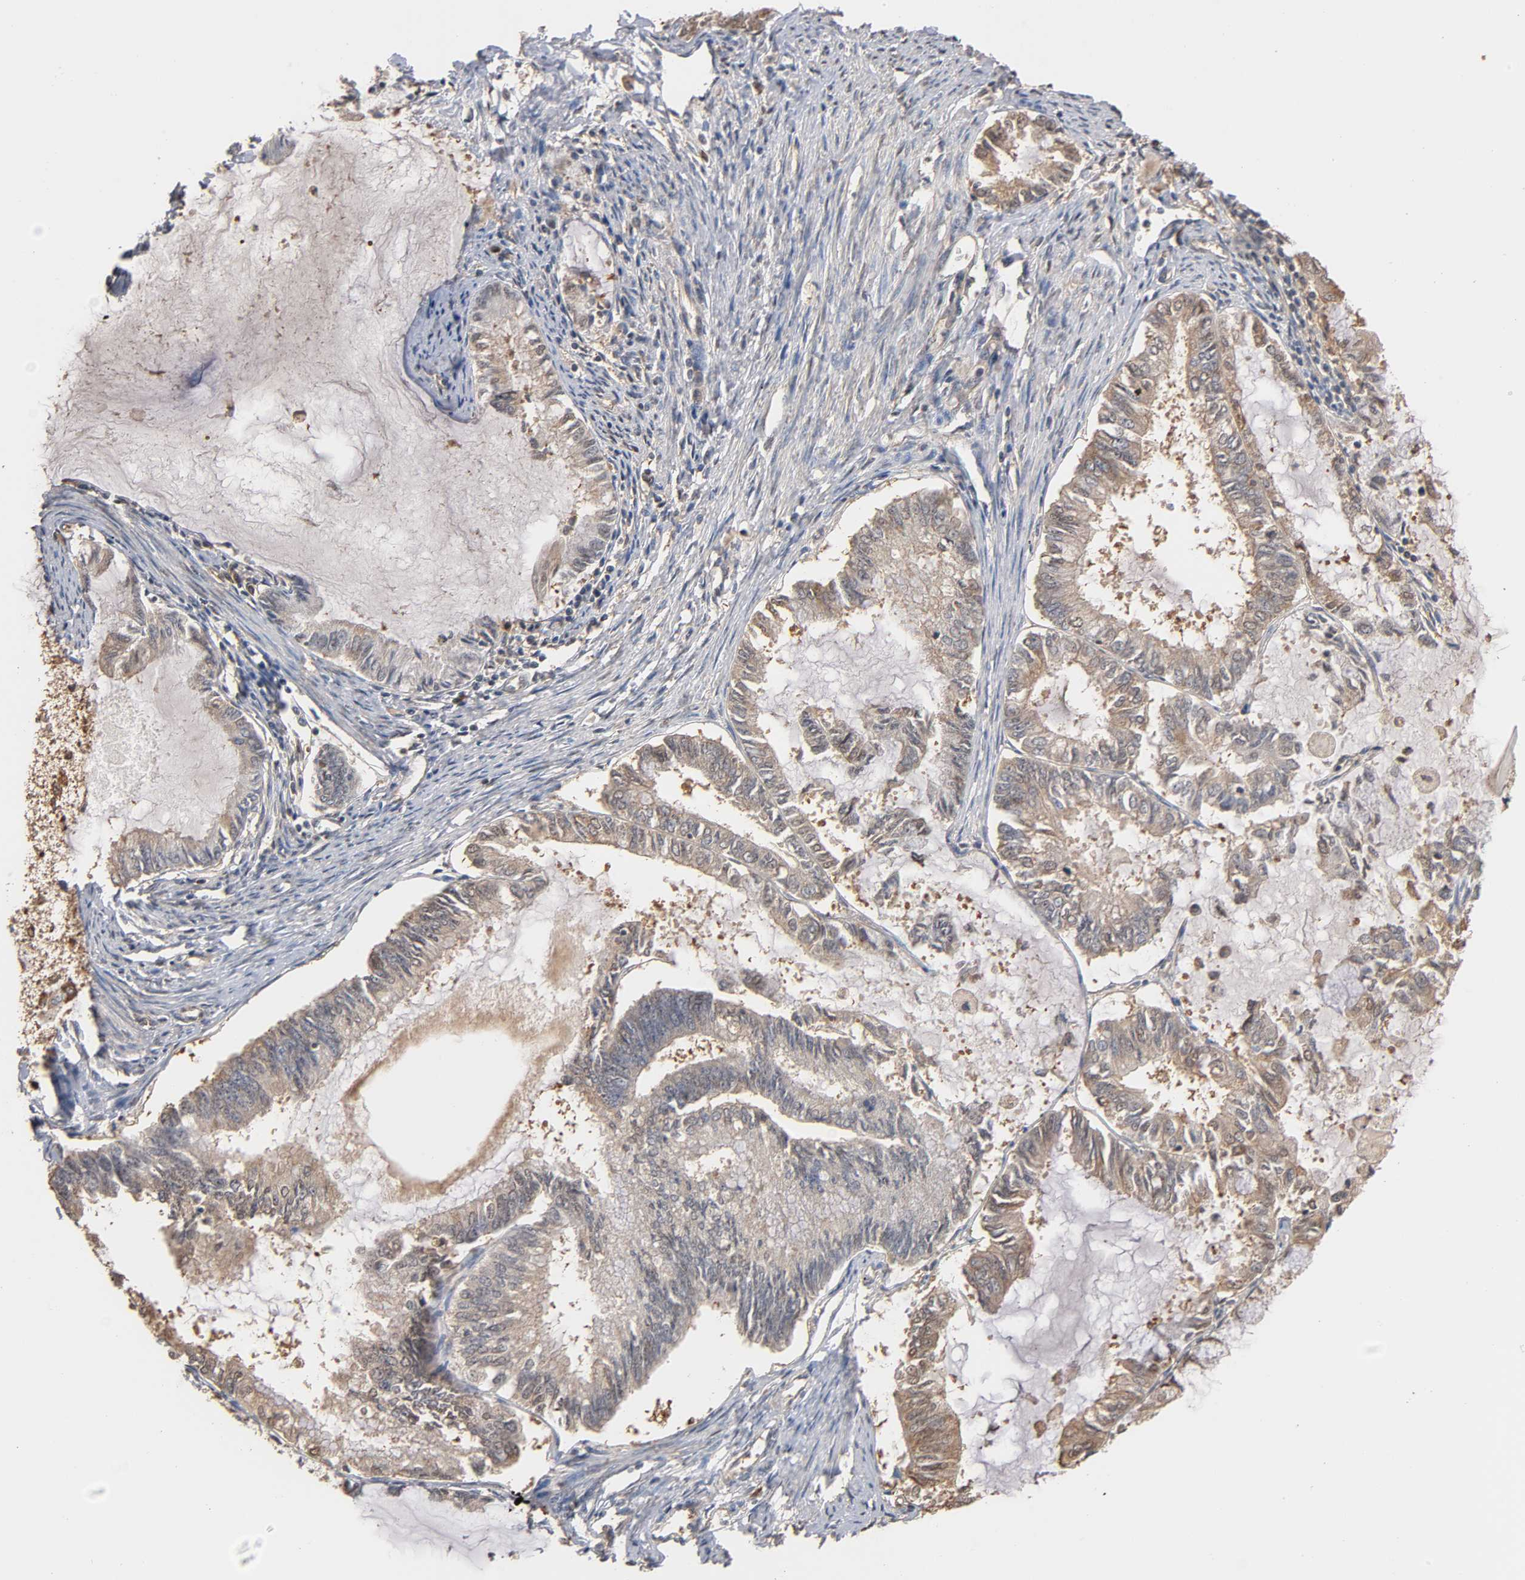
{"staining": {"intensity": "weak", "quantity": ">75%", "location": "cytoplasmic/membranous"}, "tissue": "endometrial cancer", "cell_type": "Tumor cells", "image_type": "cancer", "snomed": [{"axis": "morphology", "description": "Adenocarcinoma, NOS"}, {"axis": "topography", "description": "Endometrium"}], "caption": "There is low levels of weak cytoplasmic/membranous expression in tumor cells of endometrial cancer, as demonstrated by immunohistochemical staining (brown color).", "gene": "ALDOA", "patient": {"sex": "female", "age": 86}}